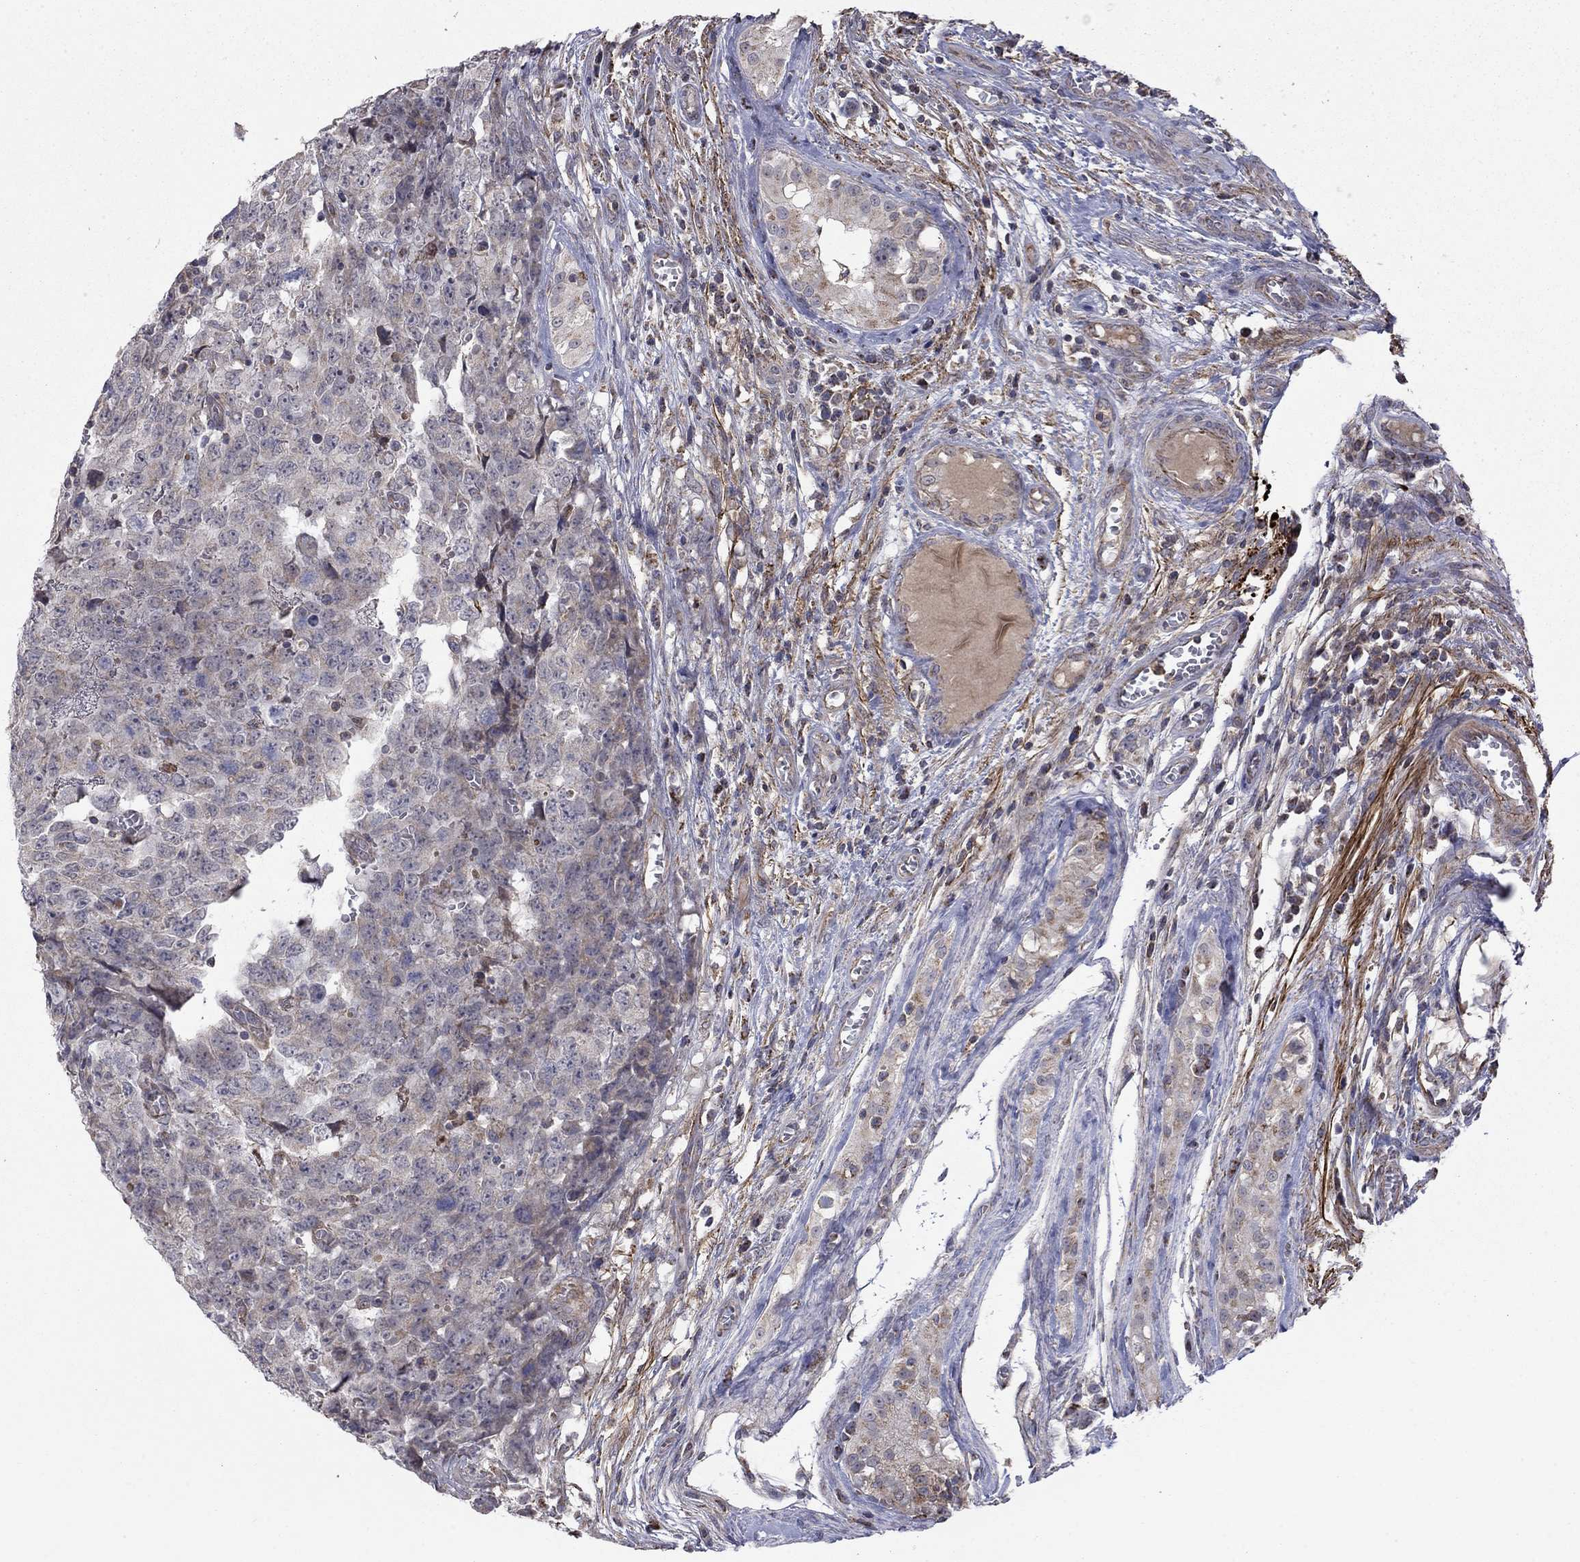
{"staining": {"intensity": "weak", "quantity": "<25%", "location": "cytoplasmic/membranous"}, "tissue": "testis cancer", "cell_type": "Tumor cells", "image_type": "cancer", "snomed": [{"axis": "morphology", "description": "Carcinoma, Embryonal, NOS"}, {"axis": "topography", "description": "Testis"}], "caption": "Tumor cells show no significant protein staining in testis cancer (embryonal carcinoma). (DAB immunohistochemistry visualized using brightfield microscopy, high magnification).", "gene": "DOP1B", "patient": {"sex": "male", "age": 23}}